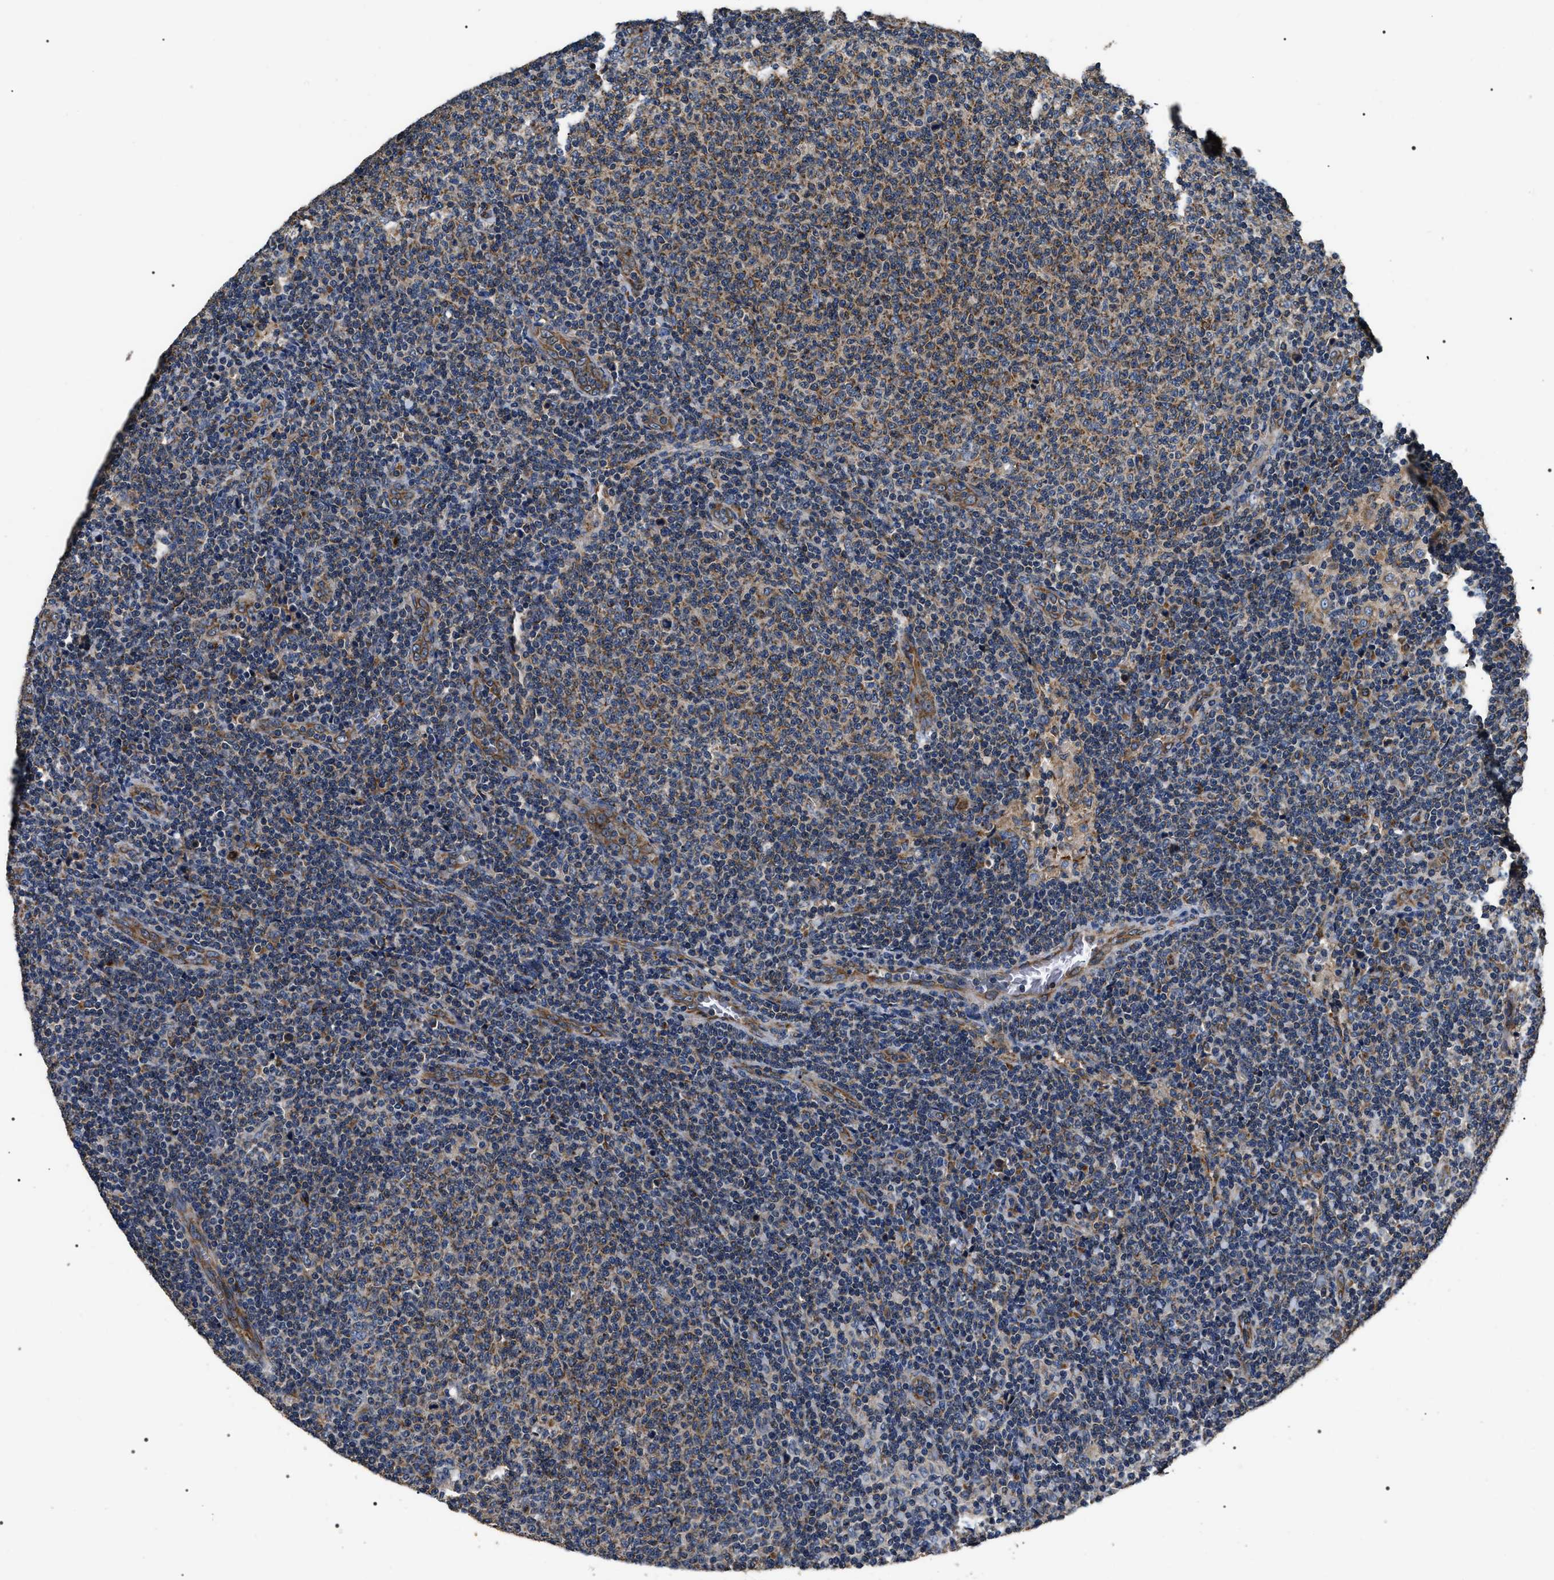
{"staining": {"intensity": "moderate", "quantity": ">75%", "location": "cytoplasmic/membranous"}, "tissue": "lymphoma", "cell_type": "Tumor cells", "image_type": "cancer", "snomed": [{"axis": "morphology", "description": "Malignant lymphoma, non-Hodgkin's type, Low grade"}, {"axis": "topography", "description": "Lymph node"}], "caption": "Protein expression analysis of human low-grade malignant lymphoma, non-Hodgkin's type reveals moderate cytoplasmic/membranous staining in approximately >75% of tumor cells.", "gene": "KTN1", "patient": {"sex": "male", "age": 66}}